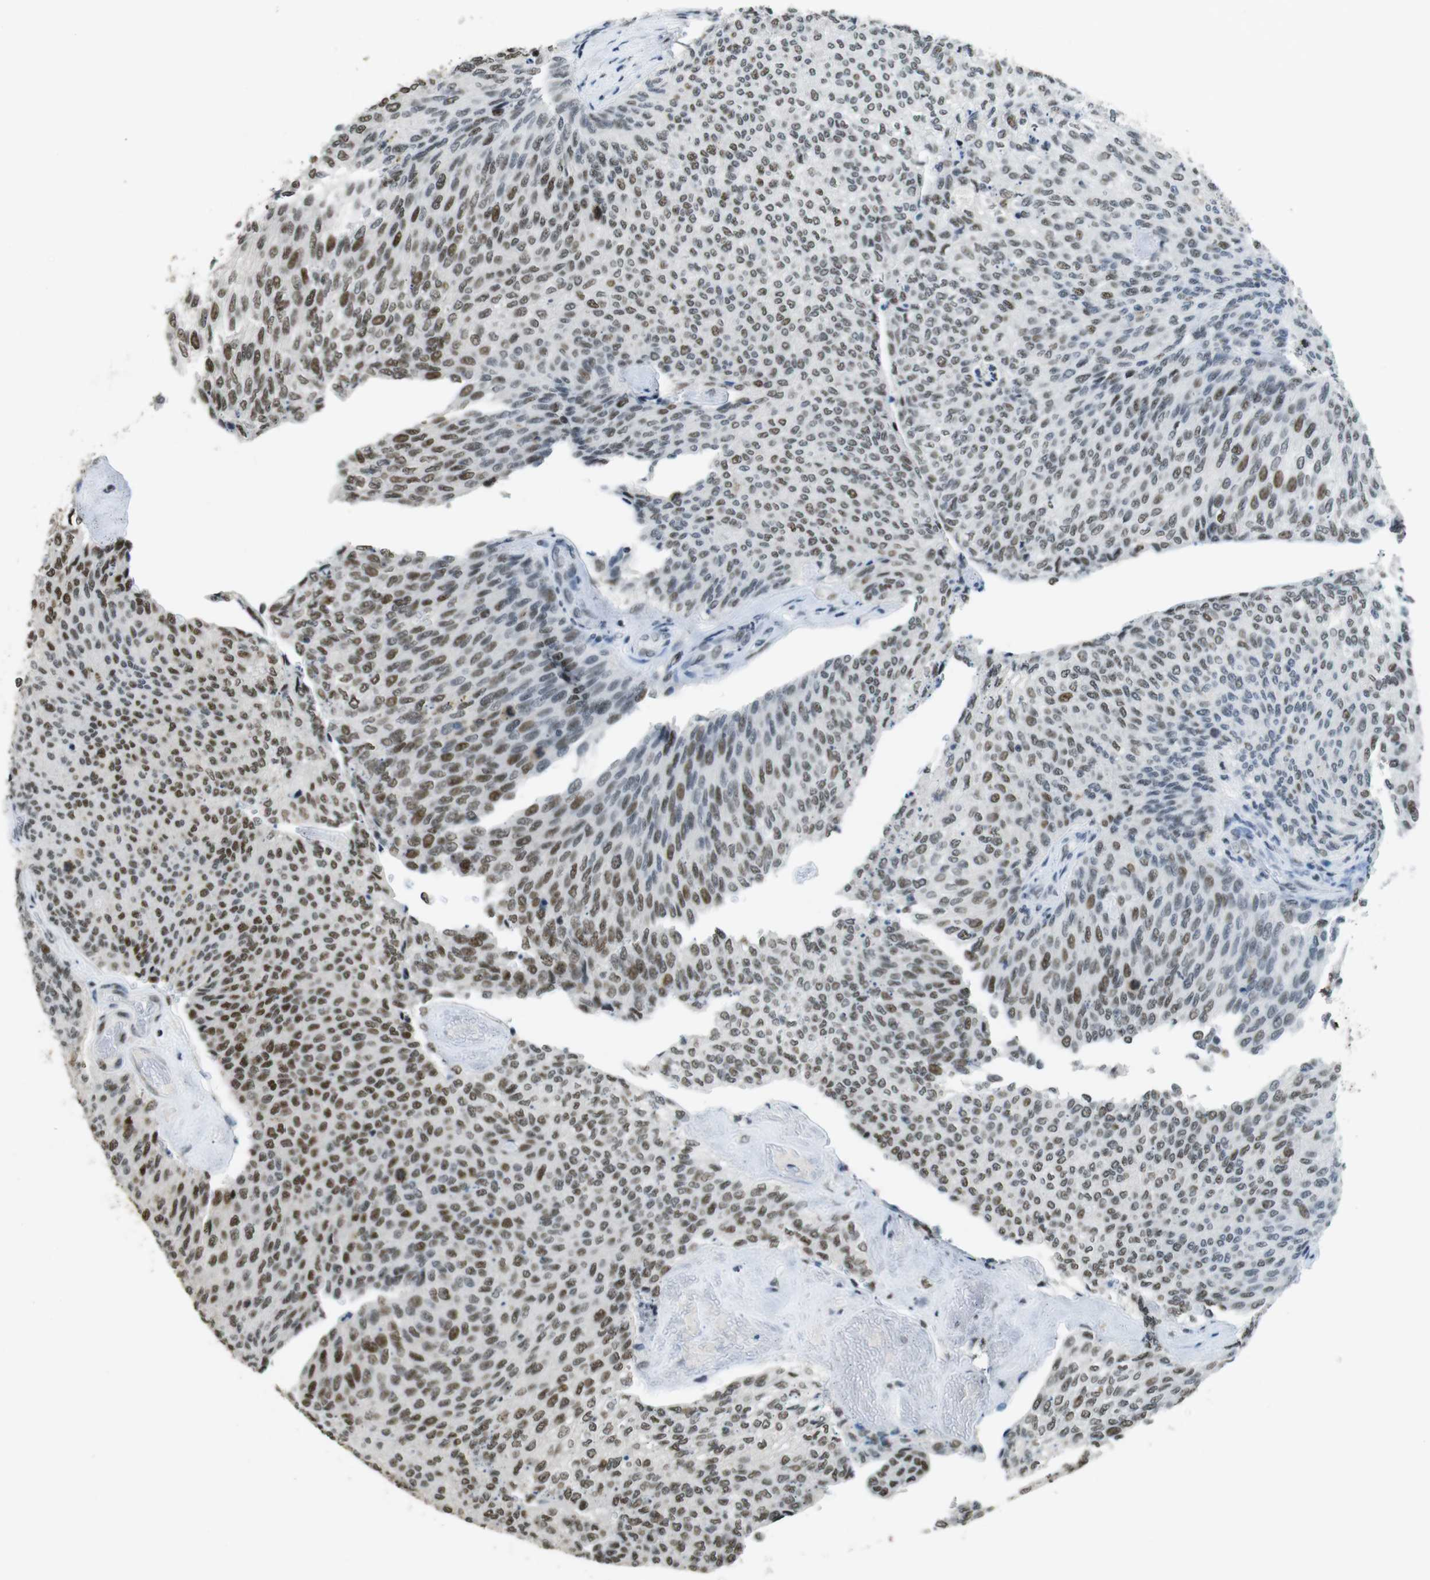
{"staining": {"intensity": "moderate", "quantity": "25%-75%", "location": "nuclear"}, "tissue": "urothelial cancer", "cell_type": "Tumor cells", "image_type": "cancer", "snomed": [{"axis": "morphology", "description": "Urothelial carcinoma, Low grade"}, {"axis": "topography", "description": "Urinary bladder"}], "caption": "There is medium levels of moderate nuclear staining in tumor cells of urothelial cancer, as demonstrated by immunohistochemical staining (brown color).", "gene": "CSNK2B", "patient": {"sex": "female", "age": 79}}